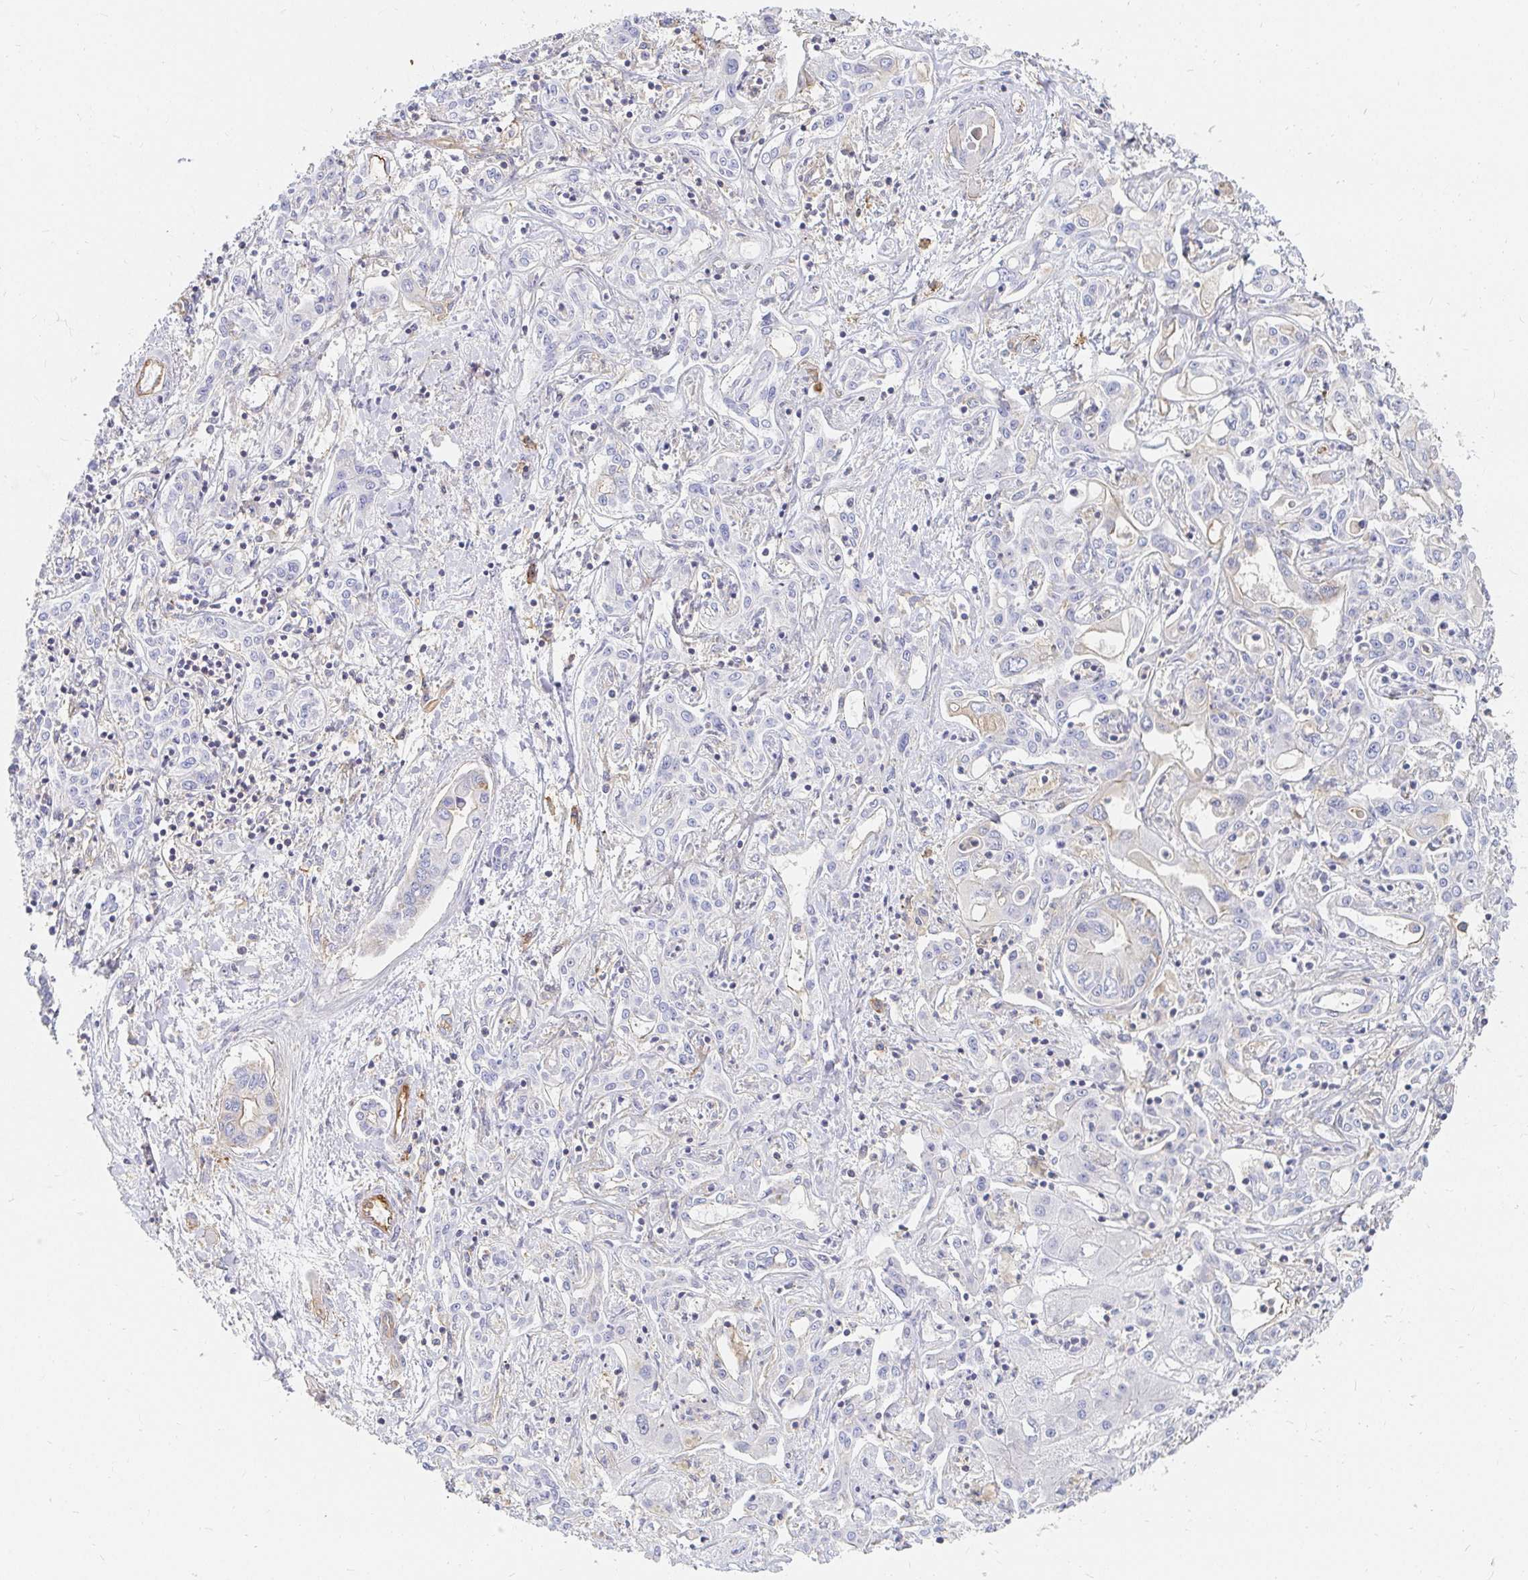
{"staining": {"intensity": "negative", "quantity": "none", "location": "none"}, "tissue": "liver cancer", "cell_type": "Tumor cells", "image_type": "cancer", "snomed": [{"axis": "morphology", "description": "Cholangiocarcinoma"}, {"axis": "topography", "description": "Liver"}], "caption": "Protein analysis of liver cholangiocarcinoma shows no significant positivity in tumor cells.", "gene": "TSPAN19", "patient": {"sex": "female", "age": 64}}